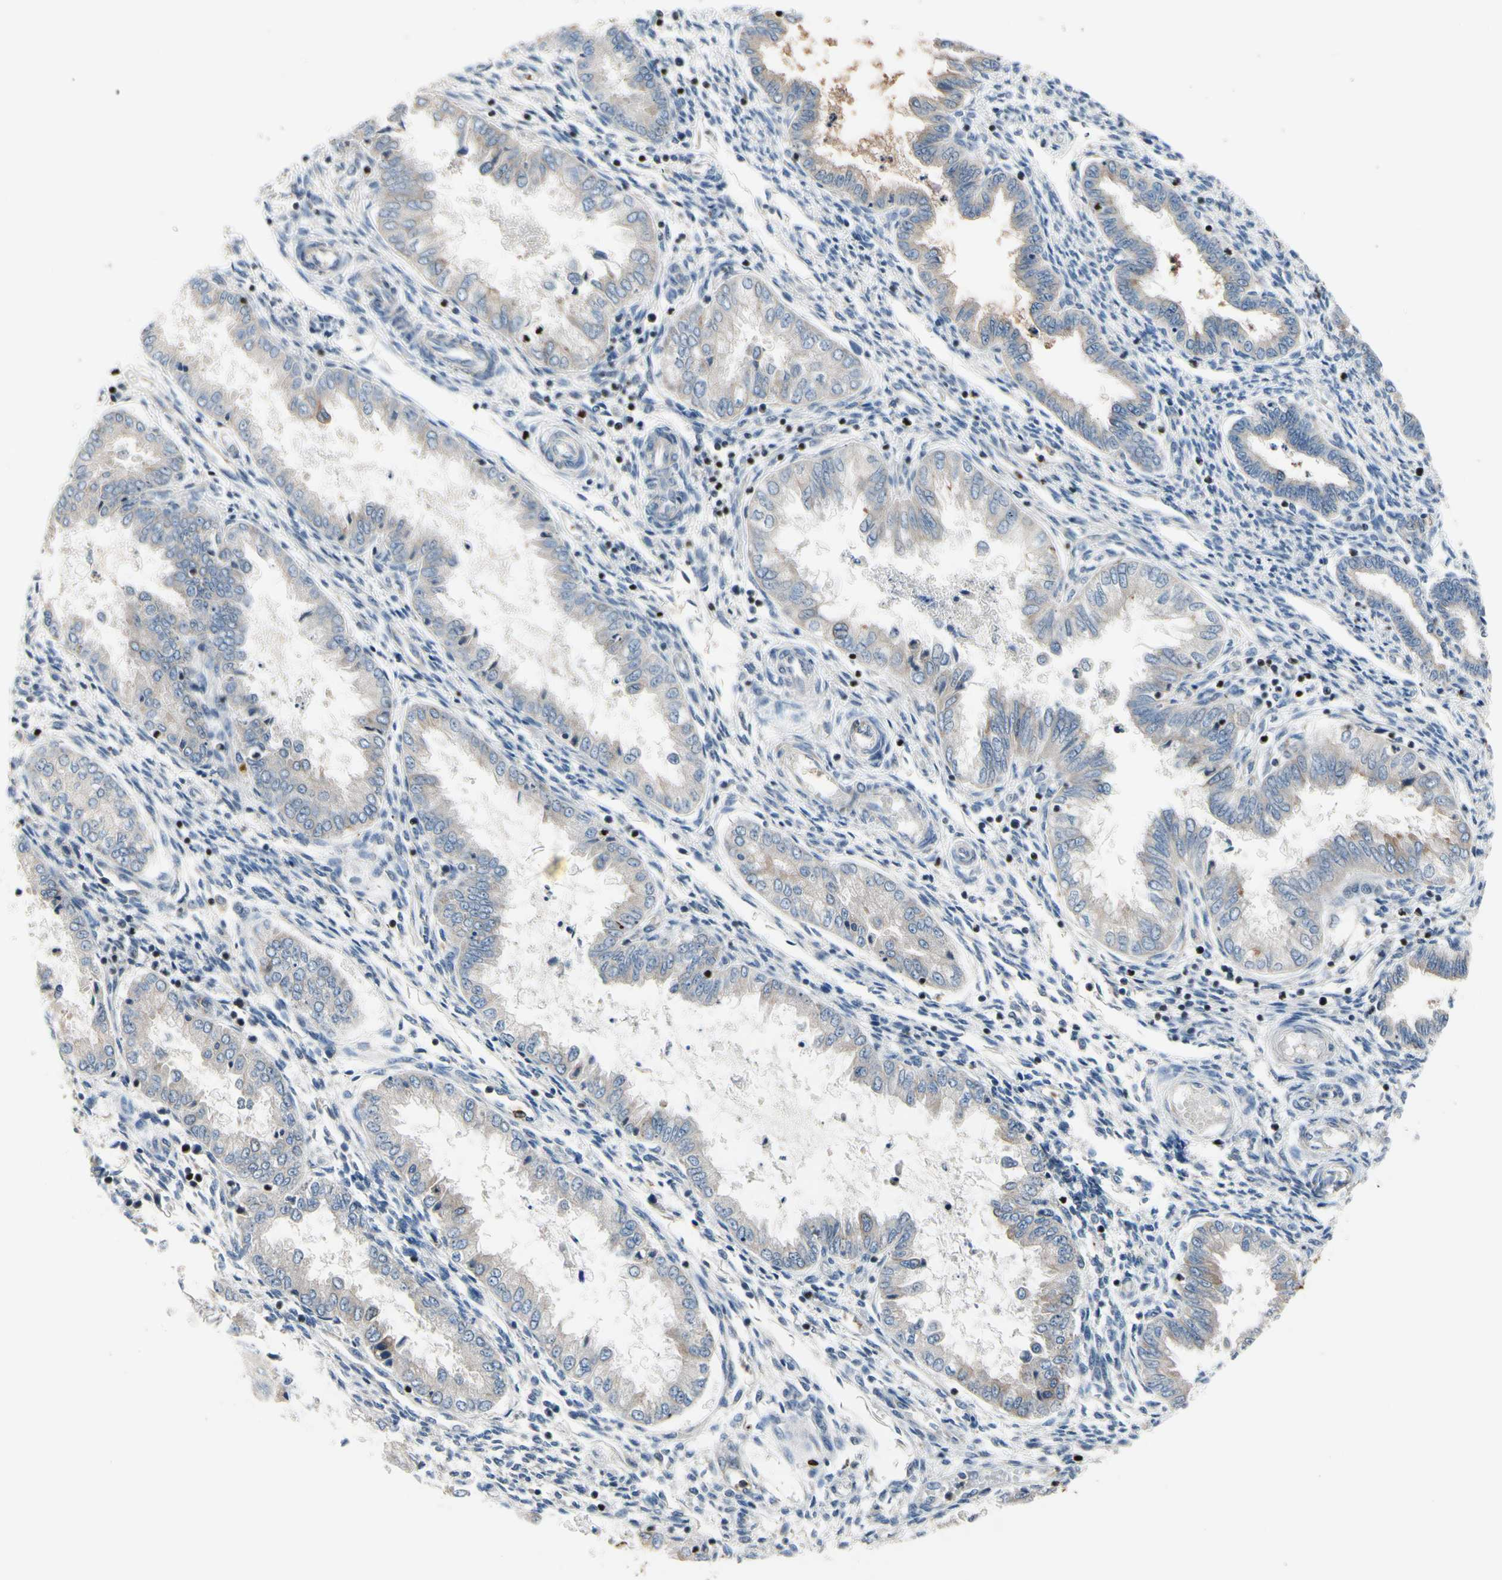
{"staining": {"intensity": "negative", "quantity": "none", "location": "none"}, "tissue": "endometrium", "cell_type": "Cells in endometrial stroma", "image_type": "normal", "snomed": [{"axis": "morphology", "description": "Normal tissue, NOS"}, {"axis": "topography", "description": "Endometrium"}], "caption": "Cells in endometrial stroma show no significant positivity in normal endometrium.", "gene": "TBX21", "patient": {"sex": "female", "age": 33}}